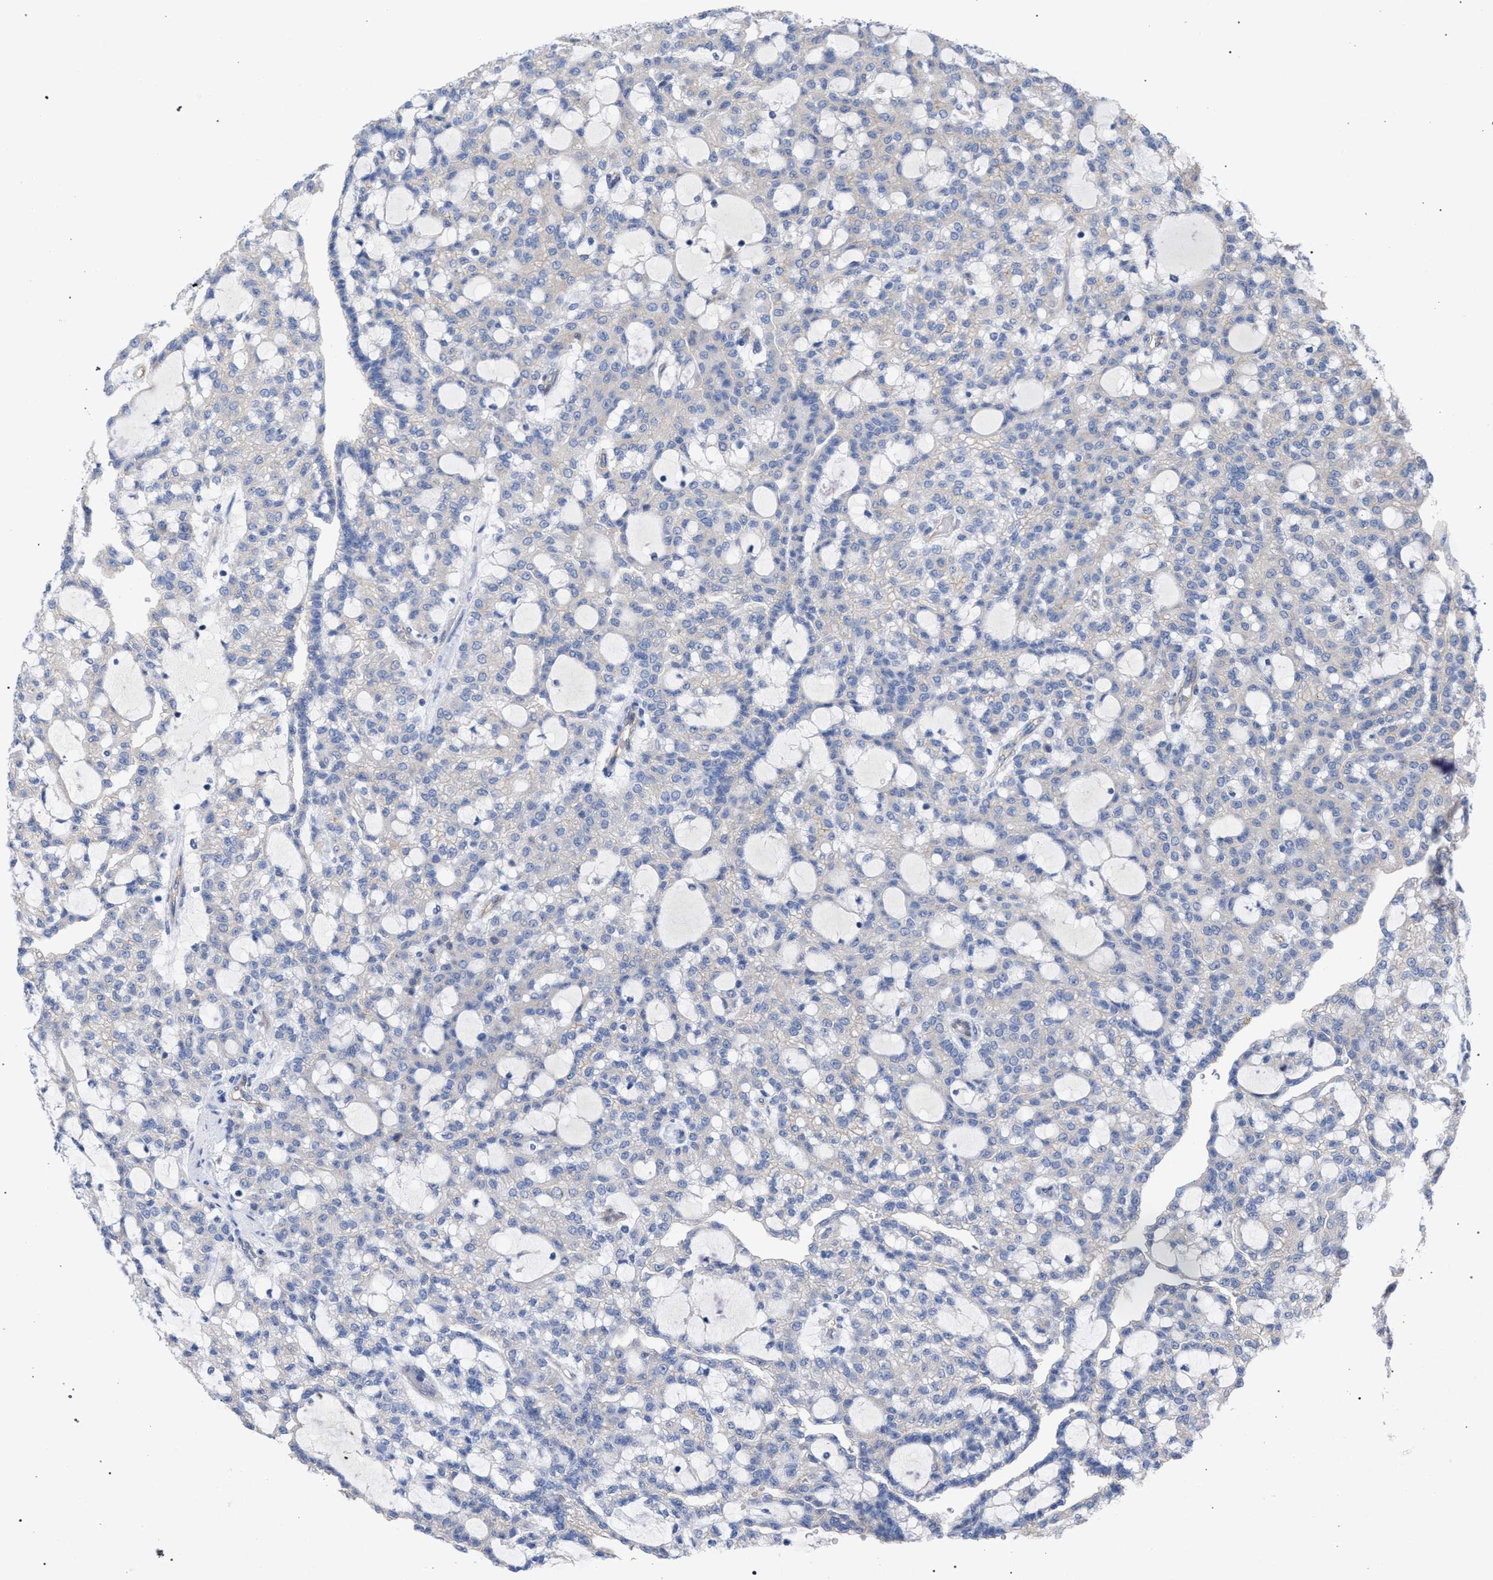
{"staining": {"intensity": "negative", "quantity": "none", "location": "none"}, "tissue": "renal cancer", "cell_type": "Tumor cells", "image_type": "cancer", "snomed": [{"axis": "morphology", "description": "Adenocarcinoma, NOS"}, {"axis": "topography", "description": "Kidney"}], "caption": "An image of renal cancer stained for a protein reveals no brown staining in tumor cells.", "gene": "GMPR", "patient": {"sex": "male", "age": 63}}